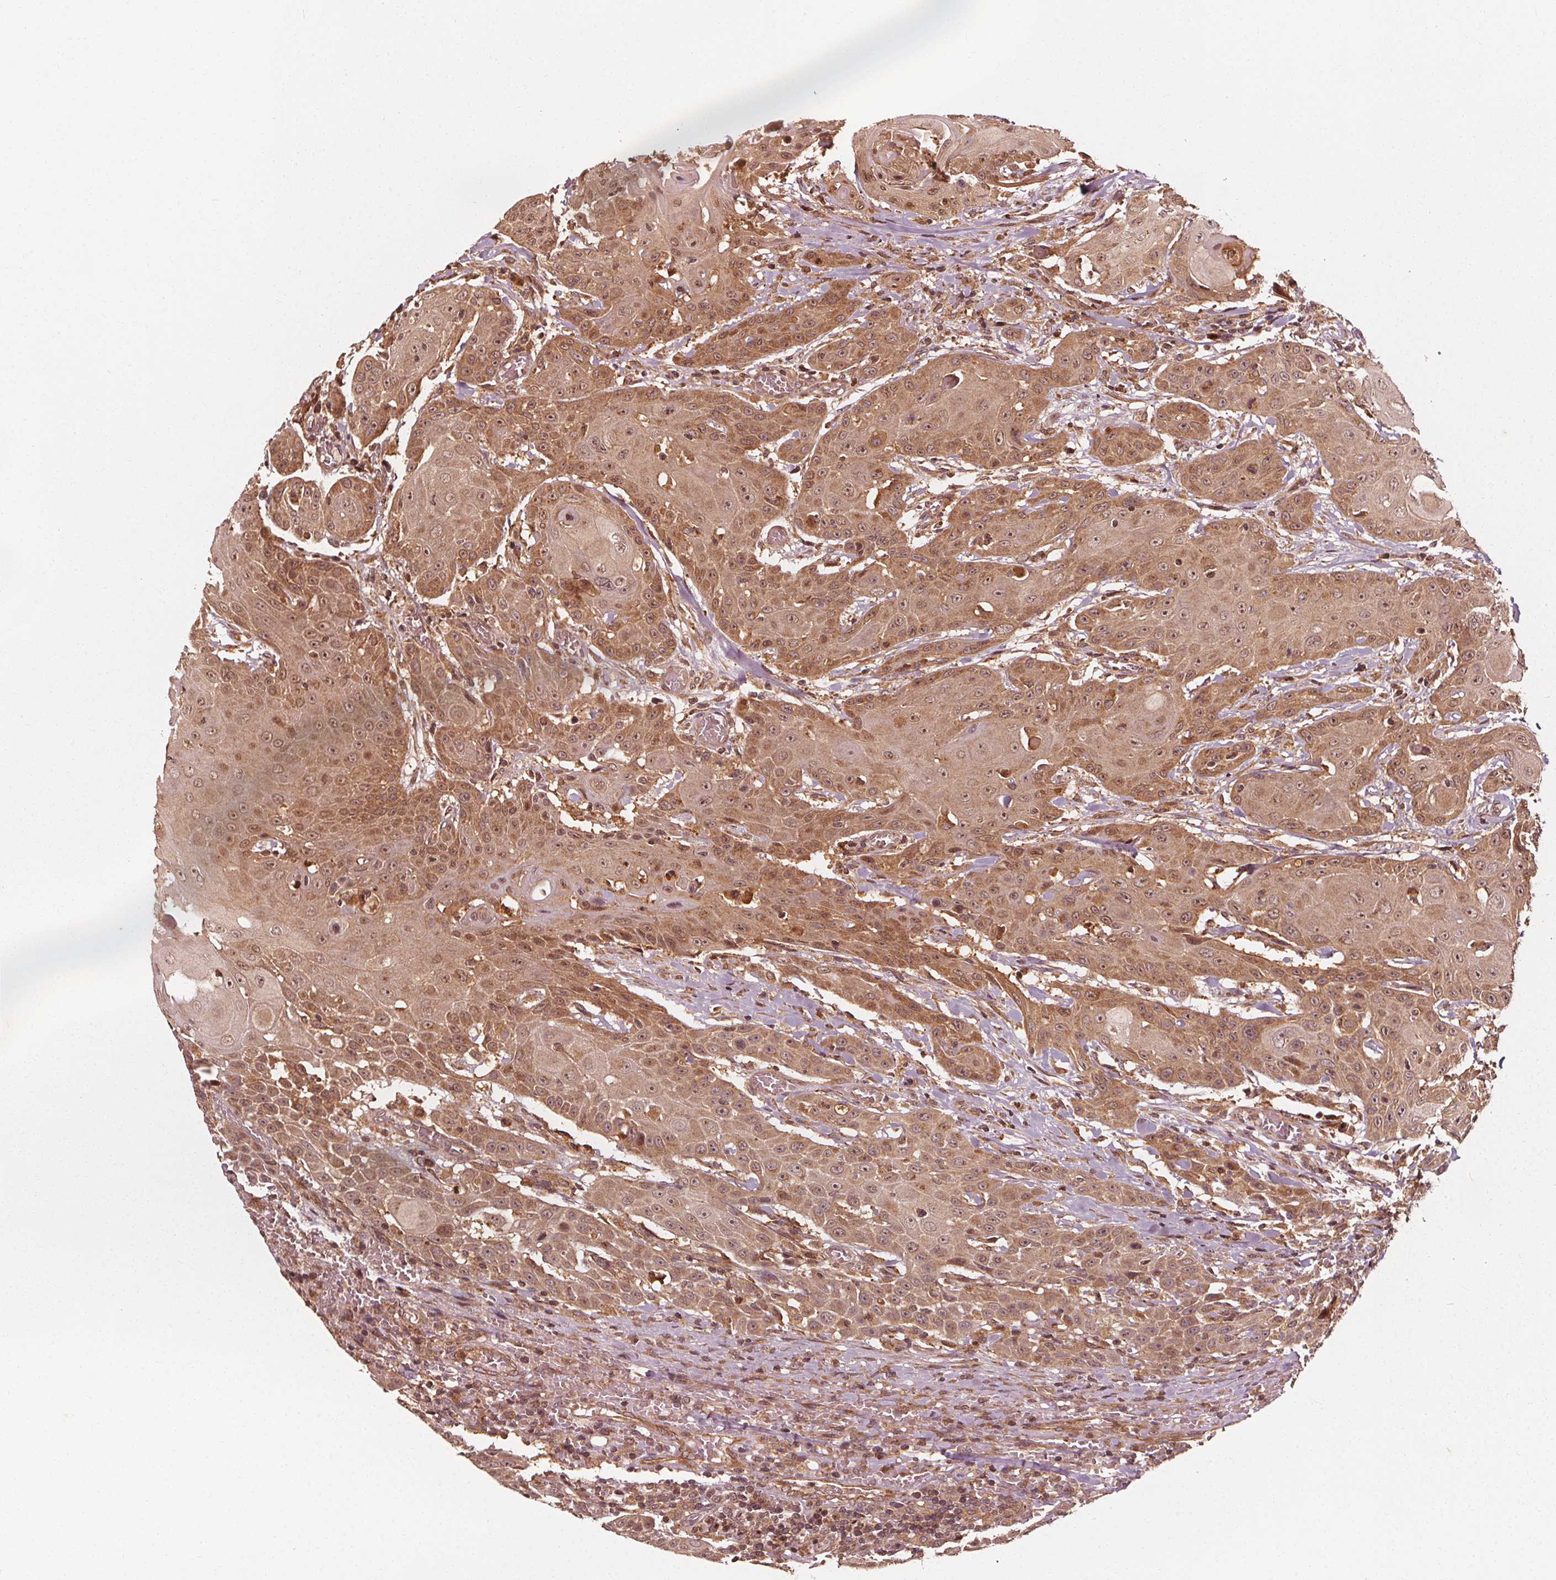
{"staining": {"intensity": "moderate", "quantity": ">75%", "location": "cytoplasmic/membranous,nuclear"}, "tissue": "head and neck cancer", "cell_type": "Tumor cells", "image_type": "cancer", "snomed": [{"axis": "morphology", "description": "Normal tissue, NOS"}, {"axis": "morphology", "description": "Squamous cell carcinoma, NOS"}, {"axis": "topography", "description": "Oral tissue"}, {"axis": "topography", "description": "Head-Neck"}], "caption": "Immunohistochemical staining of head and neck cancer (squamous cell carcinoma) reveals moderate cytoplasmic/membranous and nuclear protein positivity in about >75% of tumor cells.", "gene": "NPC1", "patient": {"sex": "female", "age": 55}}